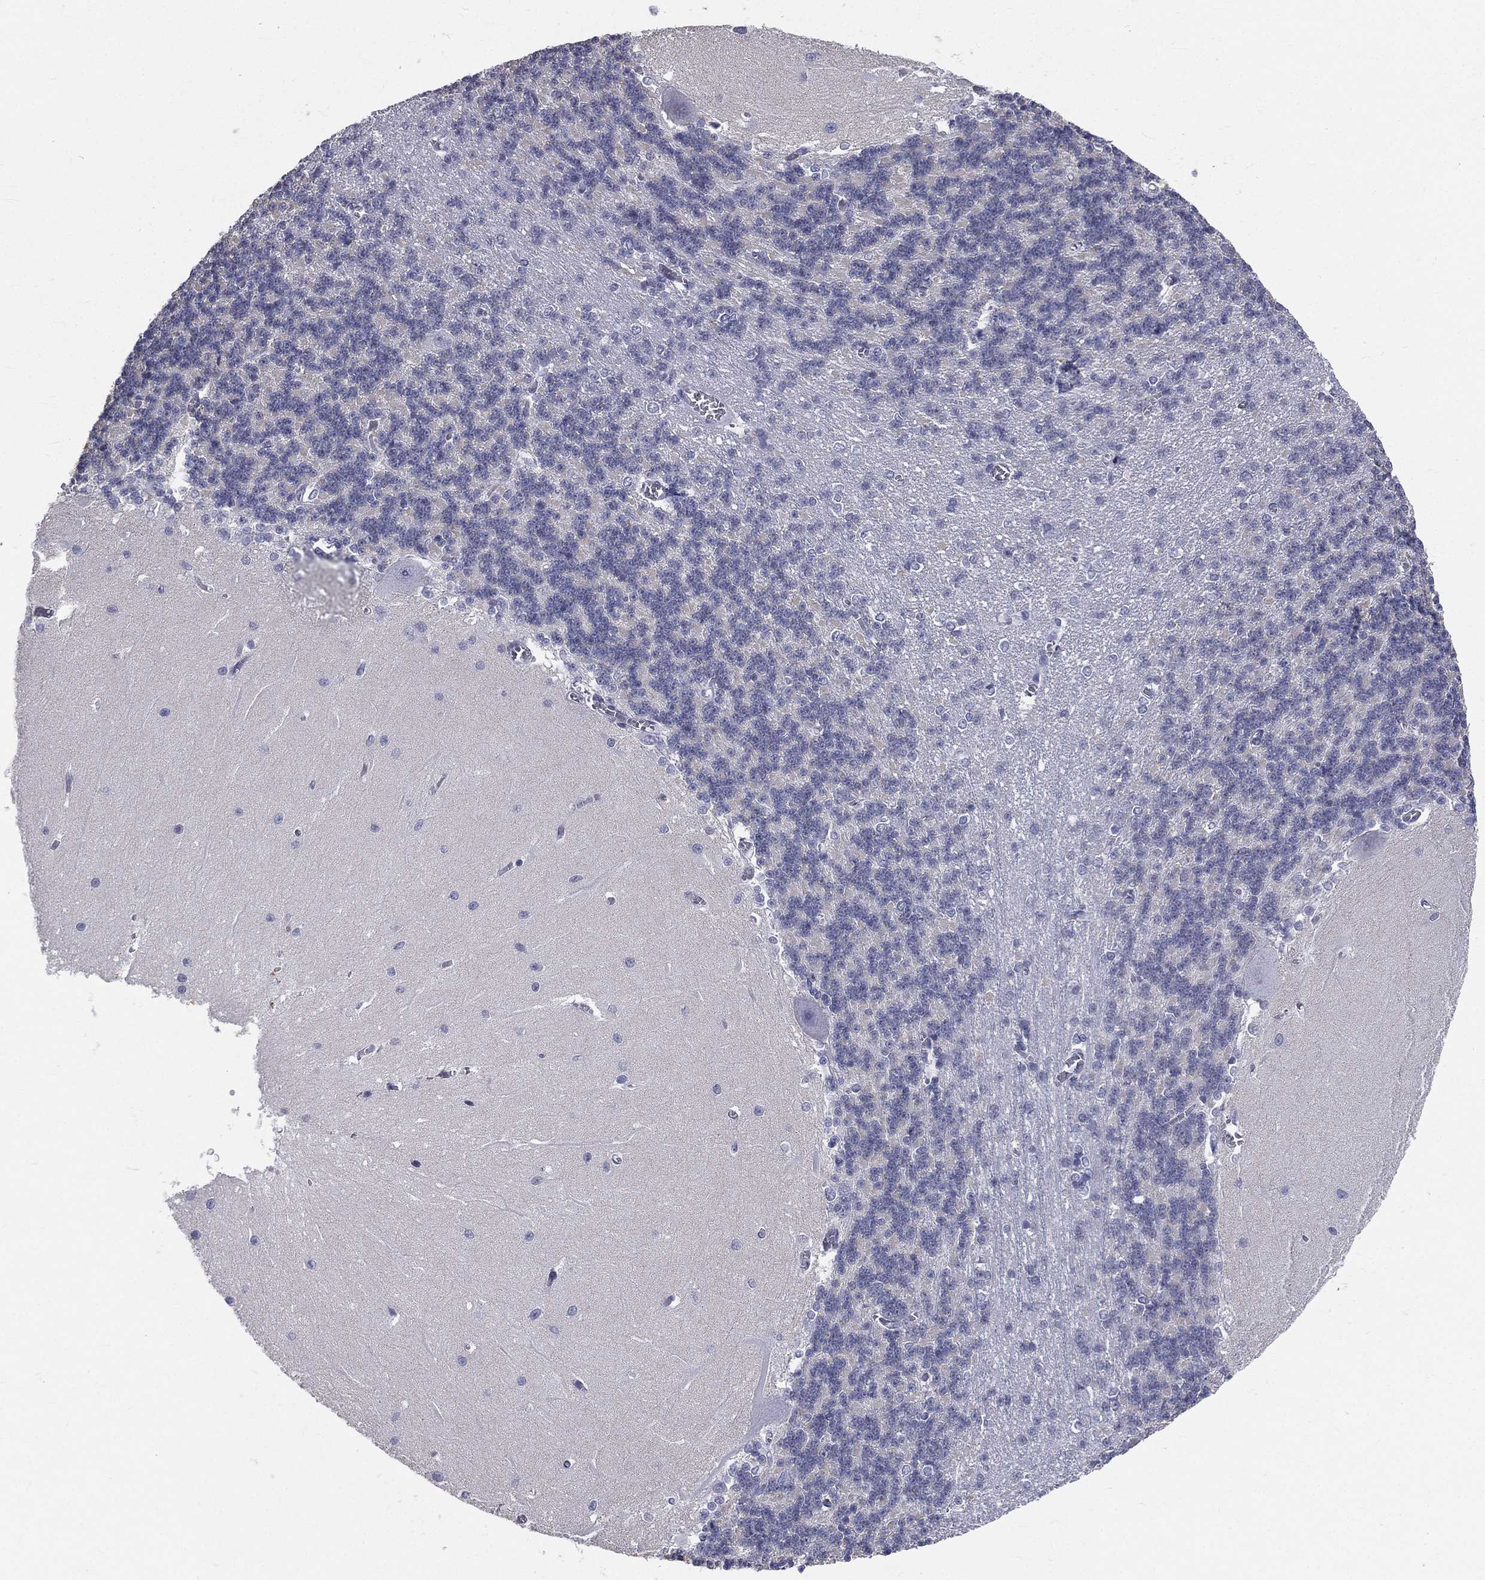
{"staining": {"intensity": "negative", "quantity": "none", "location": "none"}, "tissue": "cerebellum", "cell_type": "Cells in granular layer", "image_type": "normal", "snomed": [{"axis": "morphology", "description": "Normal tissue, NOS"}, {"axis": "topography", "description": "Cerebellum"}], "caption": "The image shows no staining of cells in granular layer in benign cerebellum.", "gene": "CTSW", "patient": {"sex": "male", "age": 37}}